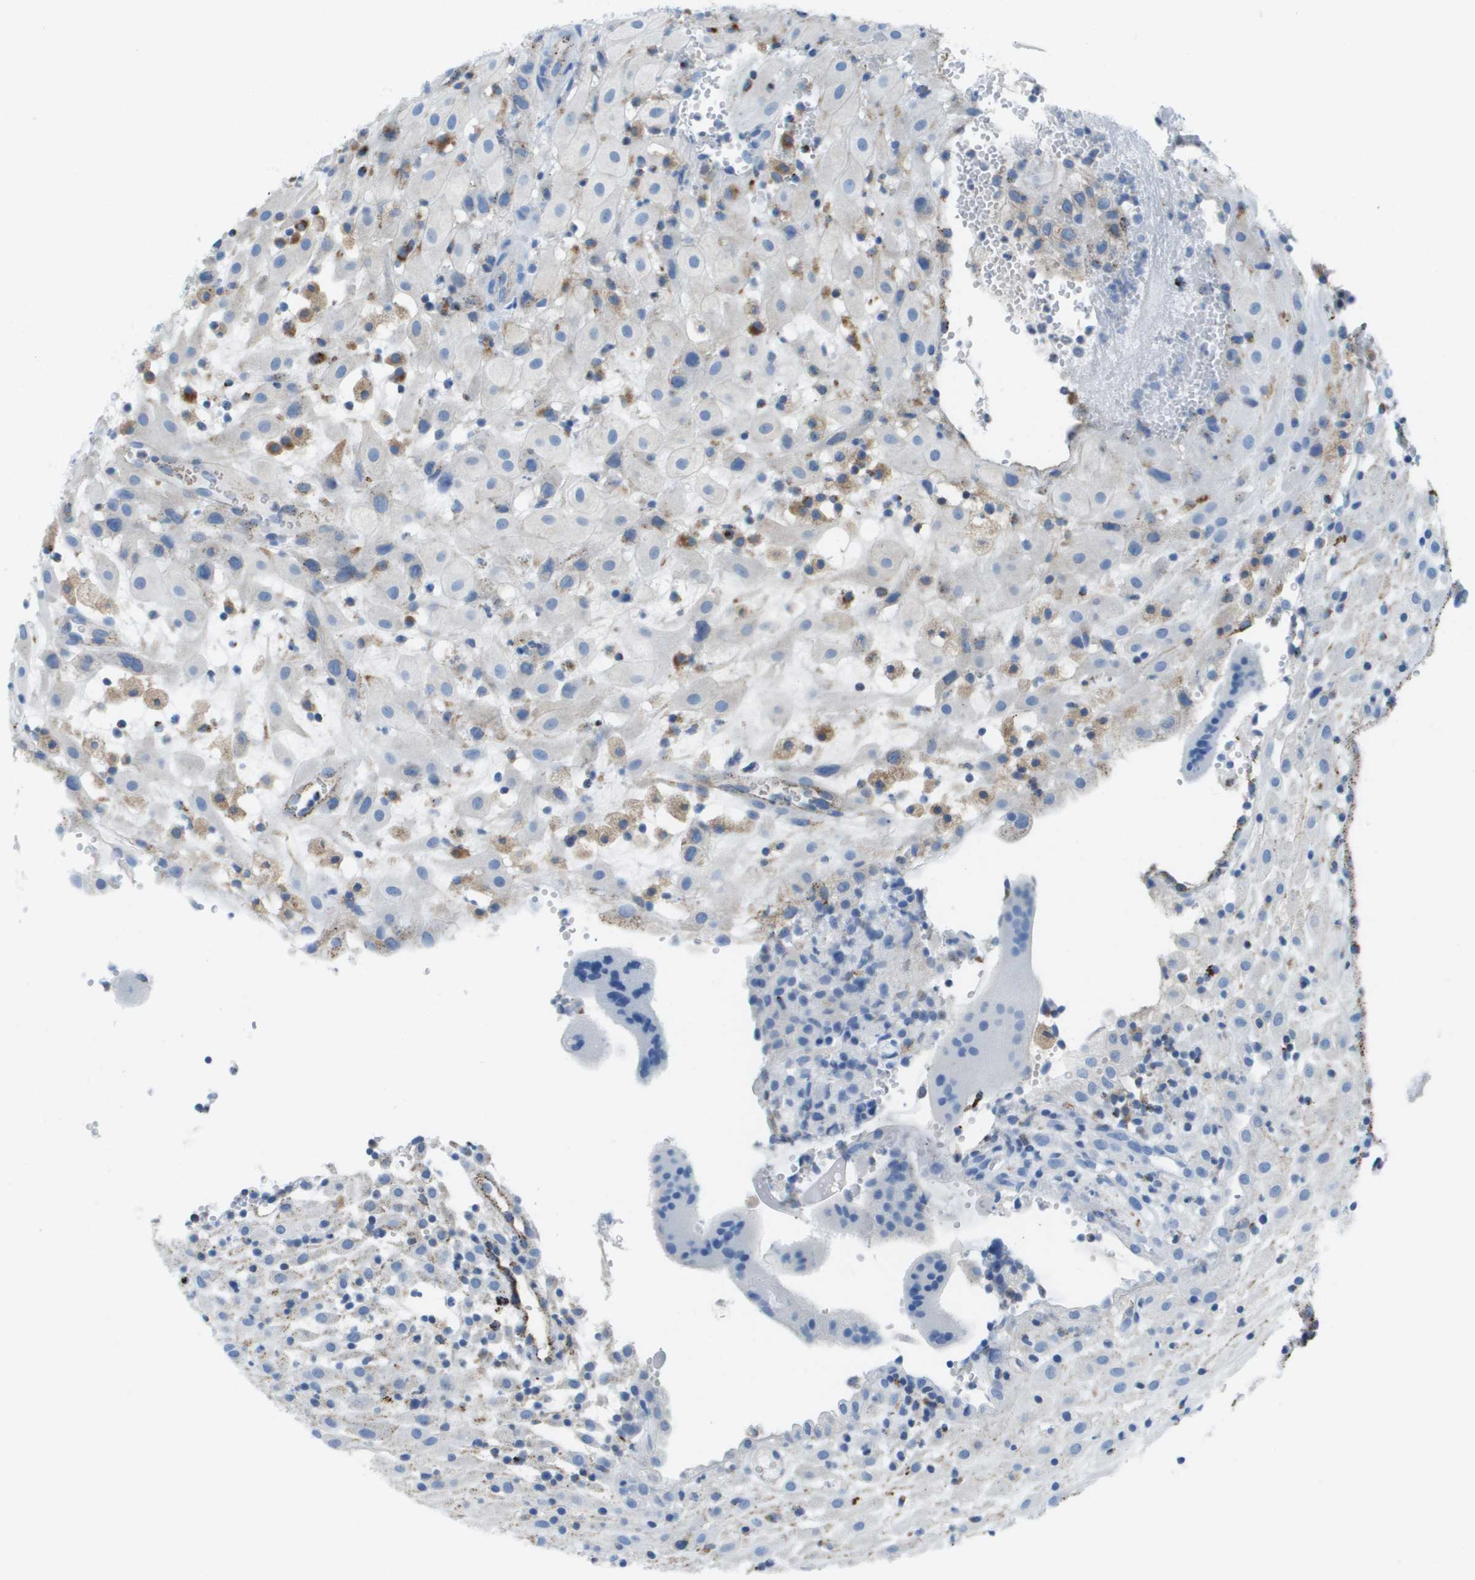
{"staining": {"intensity": "moderate", "quantity": "<25%", "location": "cytoplasmic/membranous"}, "tissue": "placenta", "cell_type": "Decidual cells", "image_type": "normal", "snomed": [{"axis": "morphology", "description": "Normal tissue, NOS"}, {"axis": "topography", "description": "Placenta"}], "caption": "Brown immunohistochemical staining in normal placenta shows moderate cytoplasmic/membranous expression in about <25% of decidual cells. Nuclei are stained in blue.", "gene": "PRCP", "patient": {"sex": "female", "age": 18}}